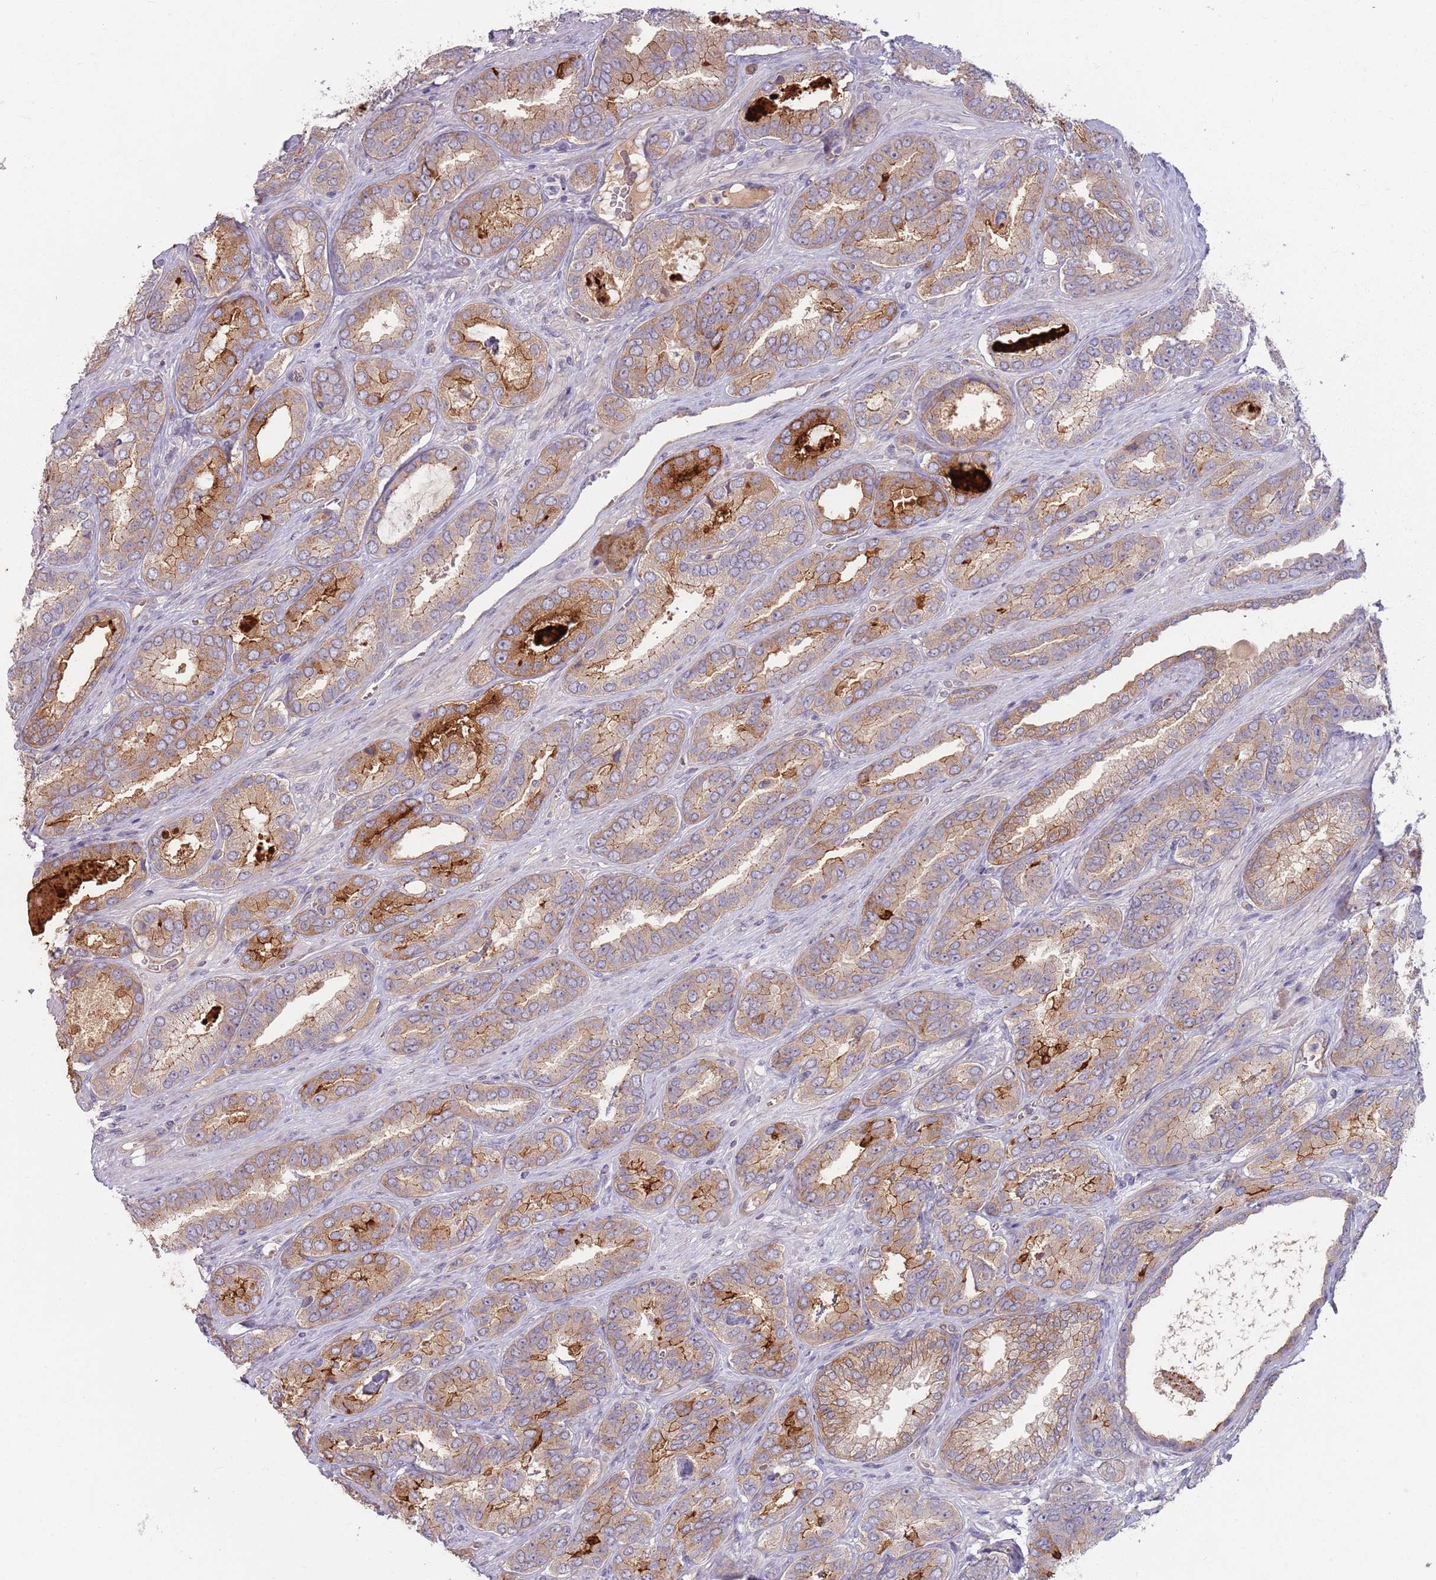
{"staining": {"intensity": "strong", "quantity": ">75%", "location": "cytoplasmic/membranous"}, "tissue": "prostate cancer", "cell_type": "Tumor cells", "image_type": "cancer", "snomed": [{"axis": "morphology", "description": "Adenocarcinoma, High grade"}, {"axis": "topography", "description": "Prostate"}], "caption": "Immunohistochemical staining of high-grade adenocarcinoma (prostate) shows high levels of strong cytoplasmic/membranous protein staining in about >75% of tumor cells.", "gene": "SAV1", "patient": {"sex": "male", "age": 72}}